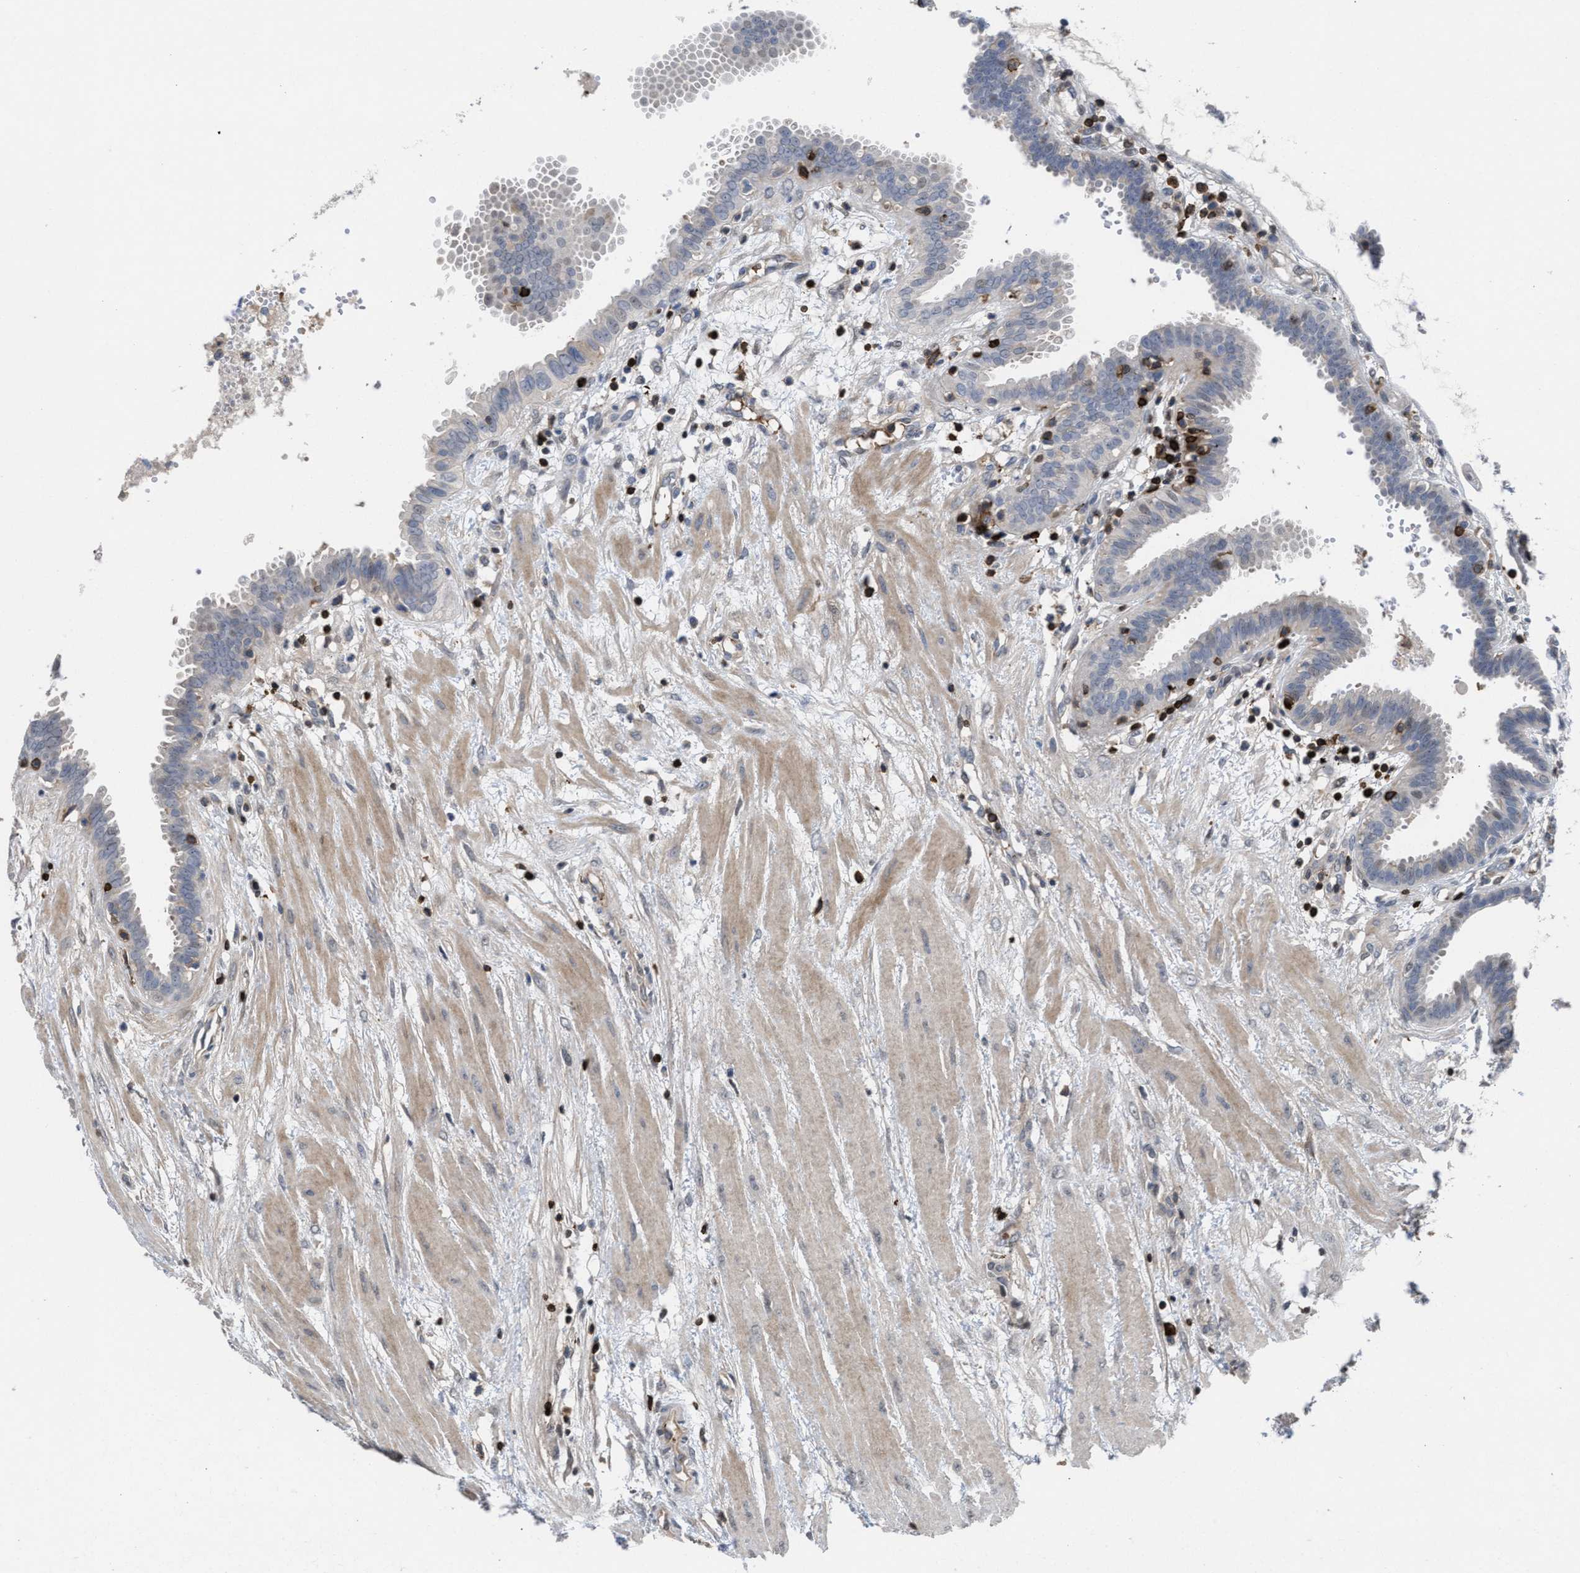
{"staining": {"intensity": "negative", "quantity": "none", "location": "none"}, "tissue": "fallopian tube", "cell_type": "Glandular cells", "image_type": "normal", "snomed": [{"axis": "morphology", "description": "Normal tissue, NOS"}, {"axis": "topography", "description": "Fallopian tube"}, {"axis": "topography", "description": "Placenta"}], "caption": "An immunohistochemistry micrograph of benign fallopian tube is shown. There is no staining in glandular cells of fallopian tube.", "gene": "PTPRE", "patient": {"sex": "female", "age": 32}}